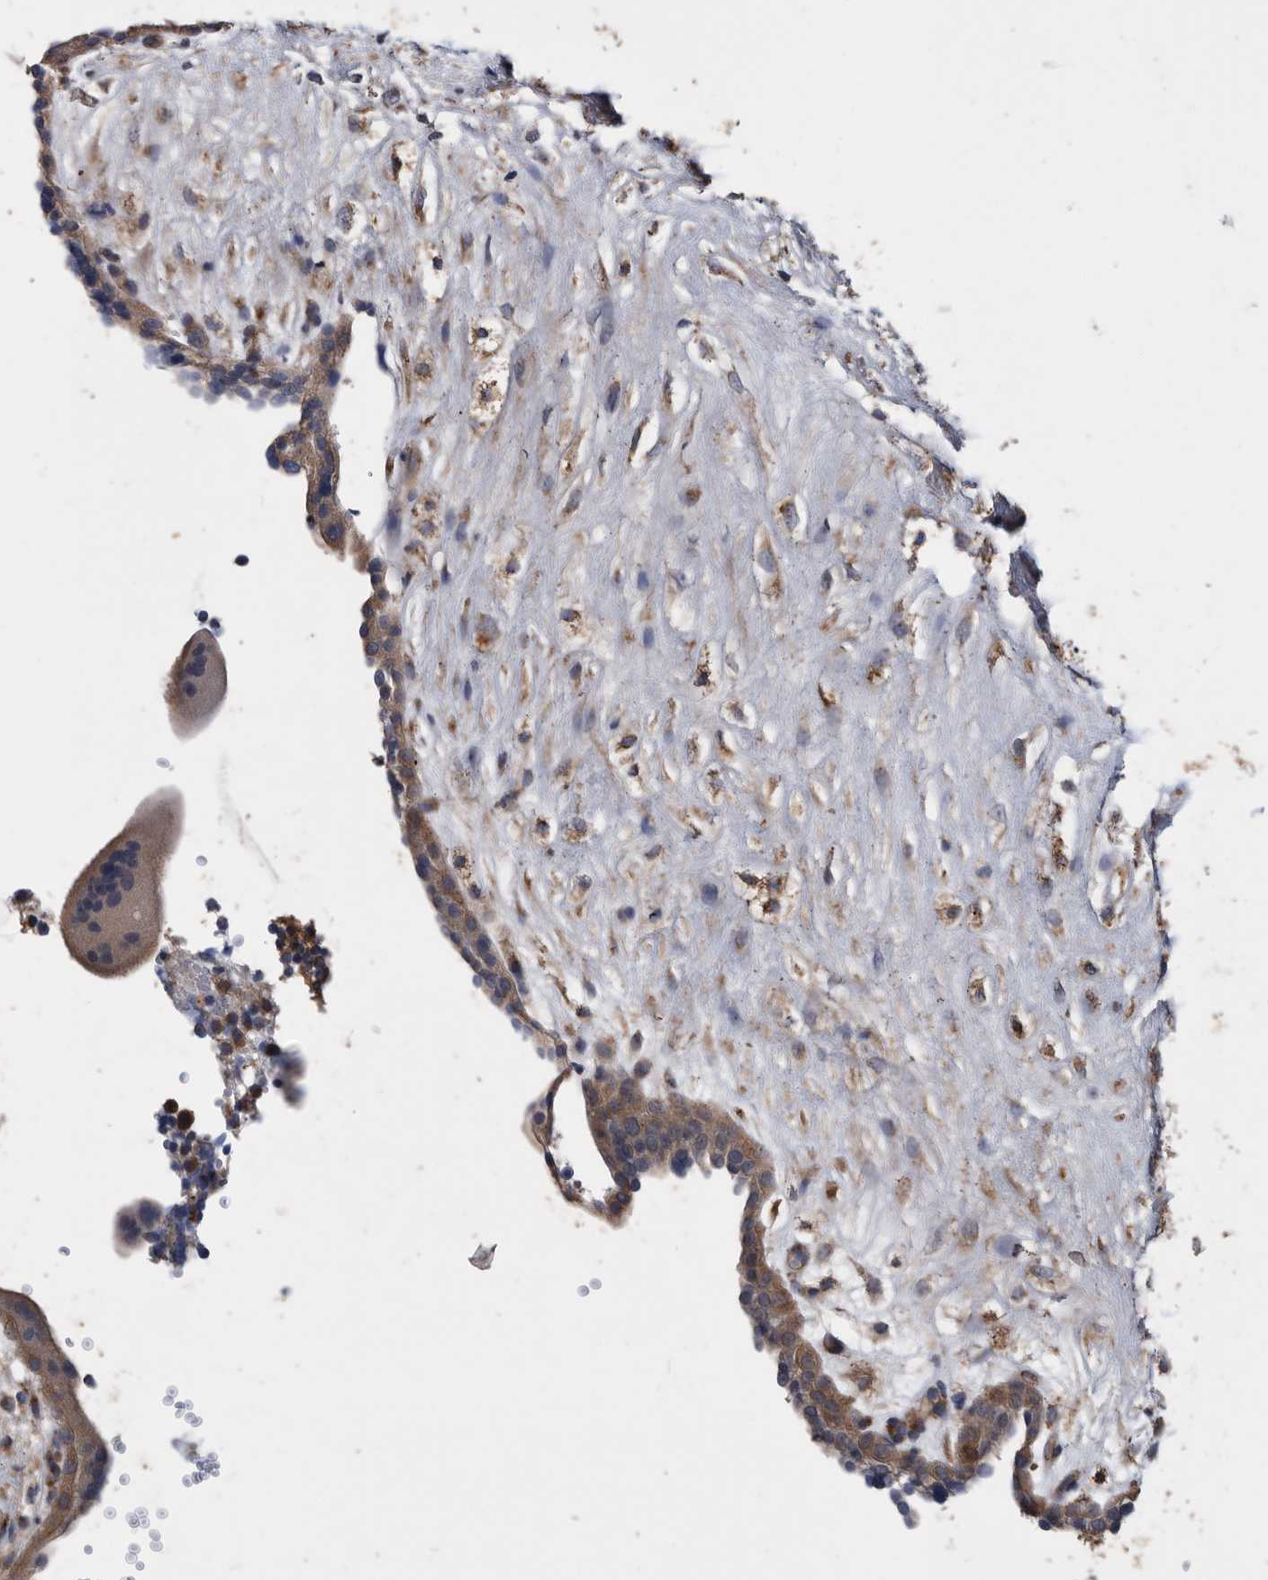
{"staining": {"intensity": "moderate", "quantity": ">75%", "location": "cytoplasmic/membranous"}, "tissue": "placenta", "cell_type": "Trophoblastic cells", "image_type": "normal", "snomed": [{"axis": "morphology", "description": "Normal tissue, NOS"}, {"axis": "topography", "description": "Placenta"}], "caption": "Brown immunohistochemical staining in unremarkable placenta exhibits moderate cytoplasmic/membranous staining in about >75% of trophoblastic cells.", "gene": "NRBP1", "patient": {"sex": "female", "age": 18}}